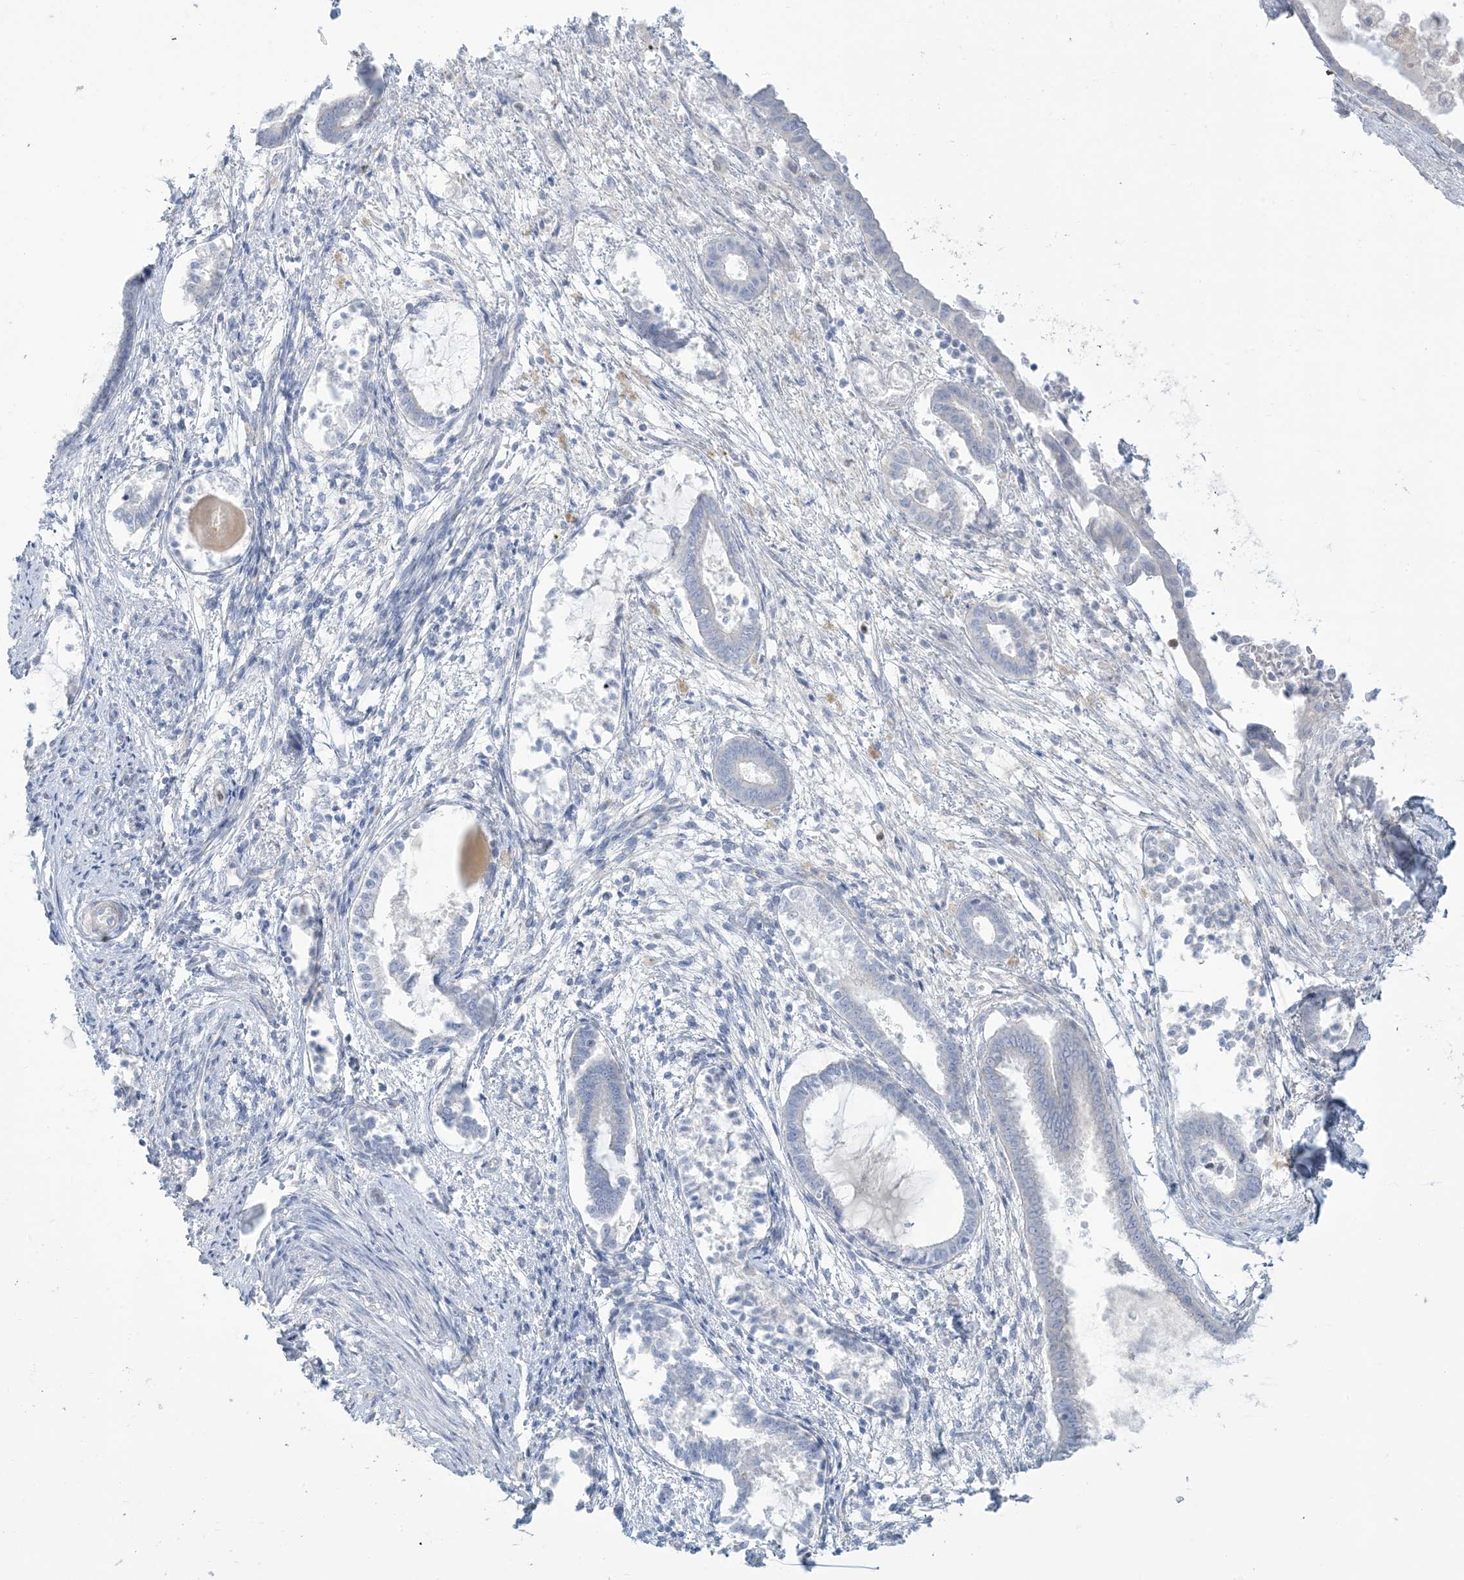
{"staining": {"intensity": "negative", "quantity": "none", "location": "none"}, "tissue": "endometrium", "cell_type": "Cells in endometrial stroma", "image_type": "normal", "snomed": [{"axis": "morphology", "description": "Normal tissue, NOS"}, {"axis": "topography", "description": "Endometrium"}], "caption": "Image shows no protein staining in cells in endometrial stroma of benign endometrium. (DAB immunohistochemistry (IHC), high magnification).", "gene": "MTHFD2L", "patient": {"sex": "female", "age": 56}}